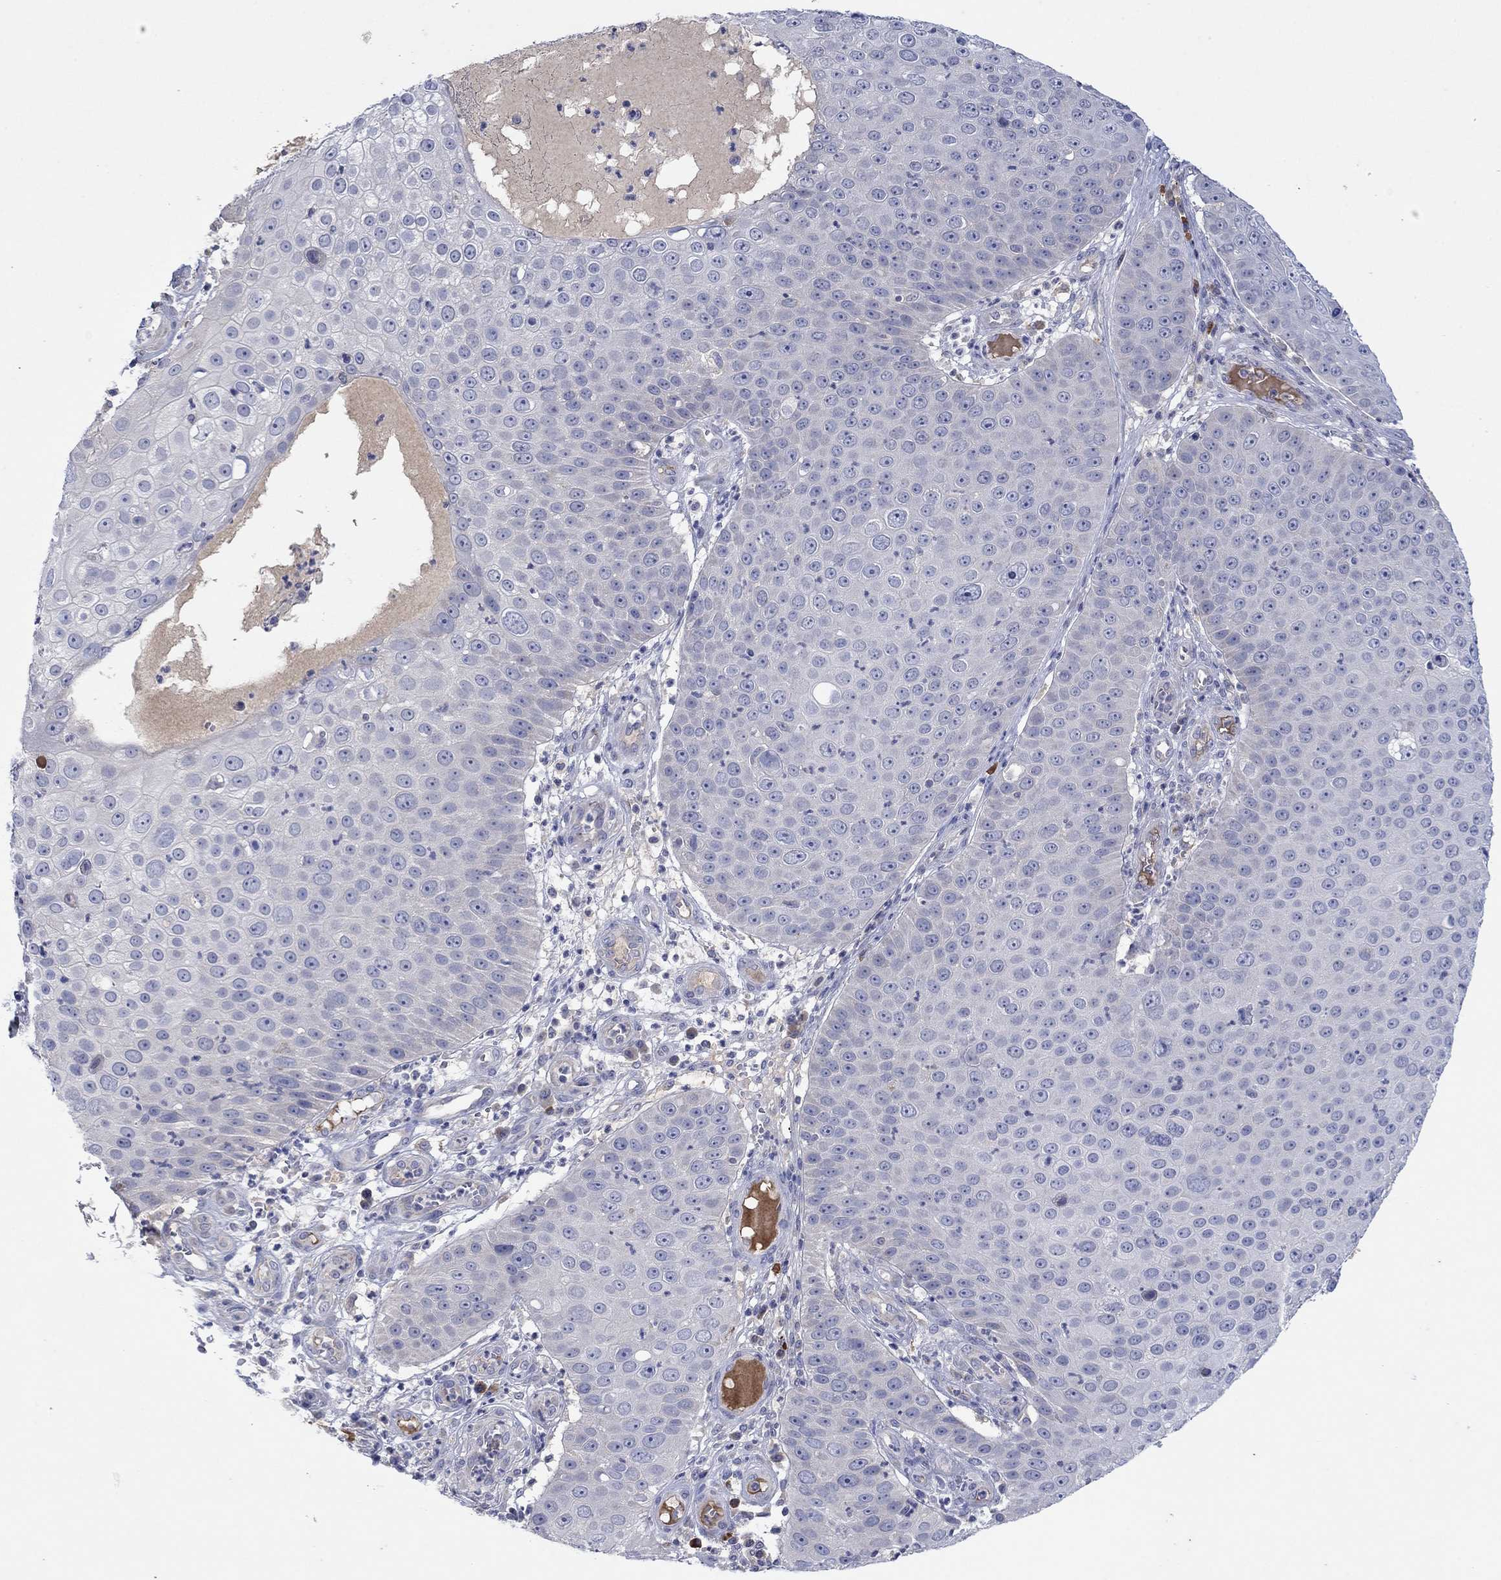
{"staining": {"intensity": "negative", "quantity": "none", "location": "none"}, "tissue": "skin cancer", "cell_type": "Tumor cells", "image_type": "cancer", "snomed": [{"axis": "morphology", "description": "Squamous cell carcinoma, NOS"}, {"axis": "topography", "description": "Skin"}], "caption": "Immunohistochemistry of skin cancer (squamous cell carcinoma) displays no expression in tumor cells. The staining was performed using DAB to visualize the protein expression in brown, while the nuclei were stained in blue with hematoxylin (Magnification: 20x).", "gene": "PLCL2", "patient": {"sex": "male", "age": 71}}